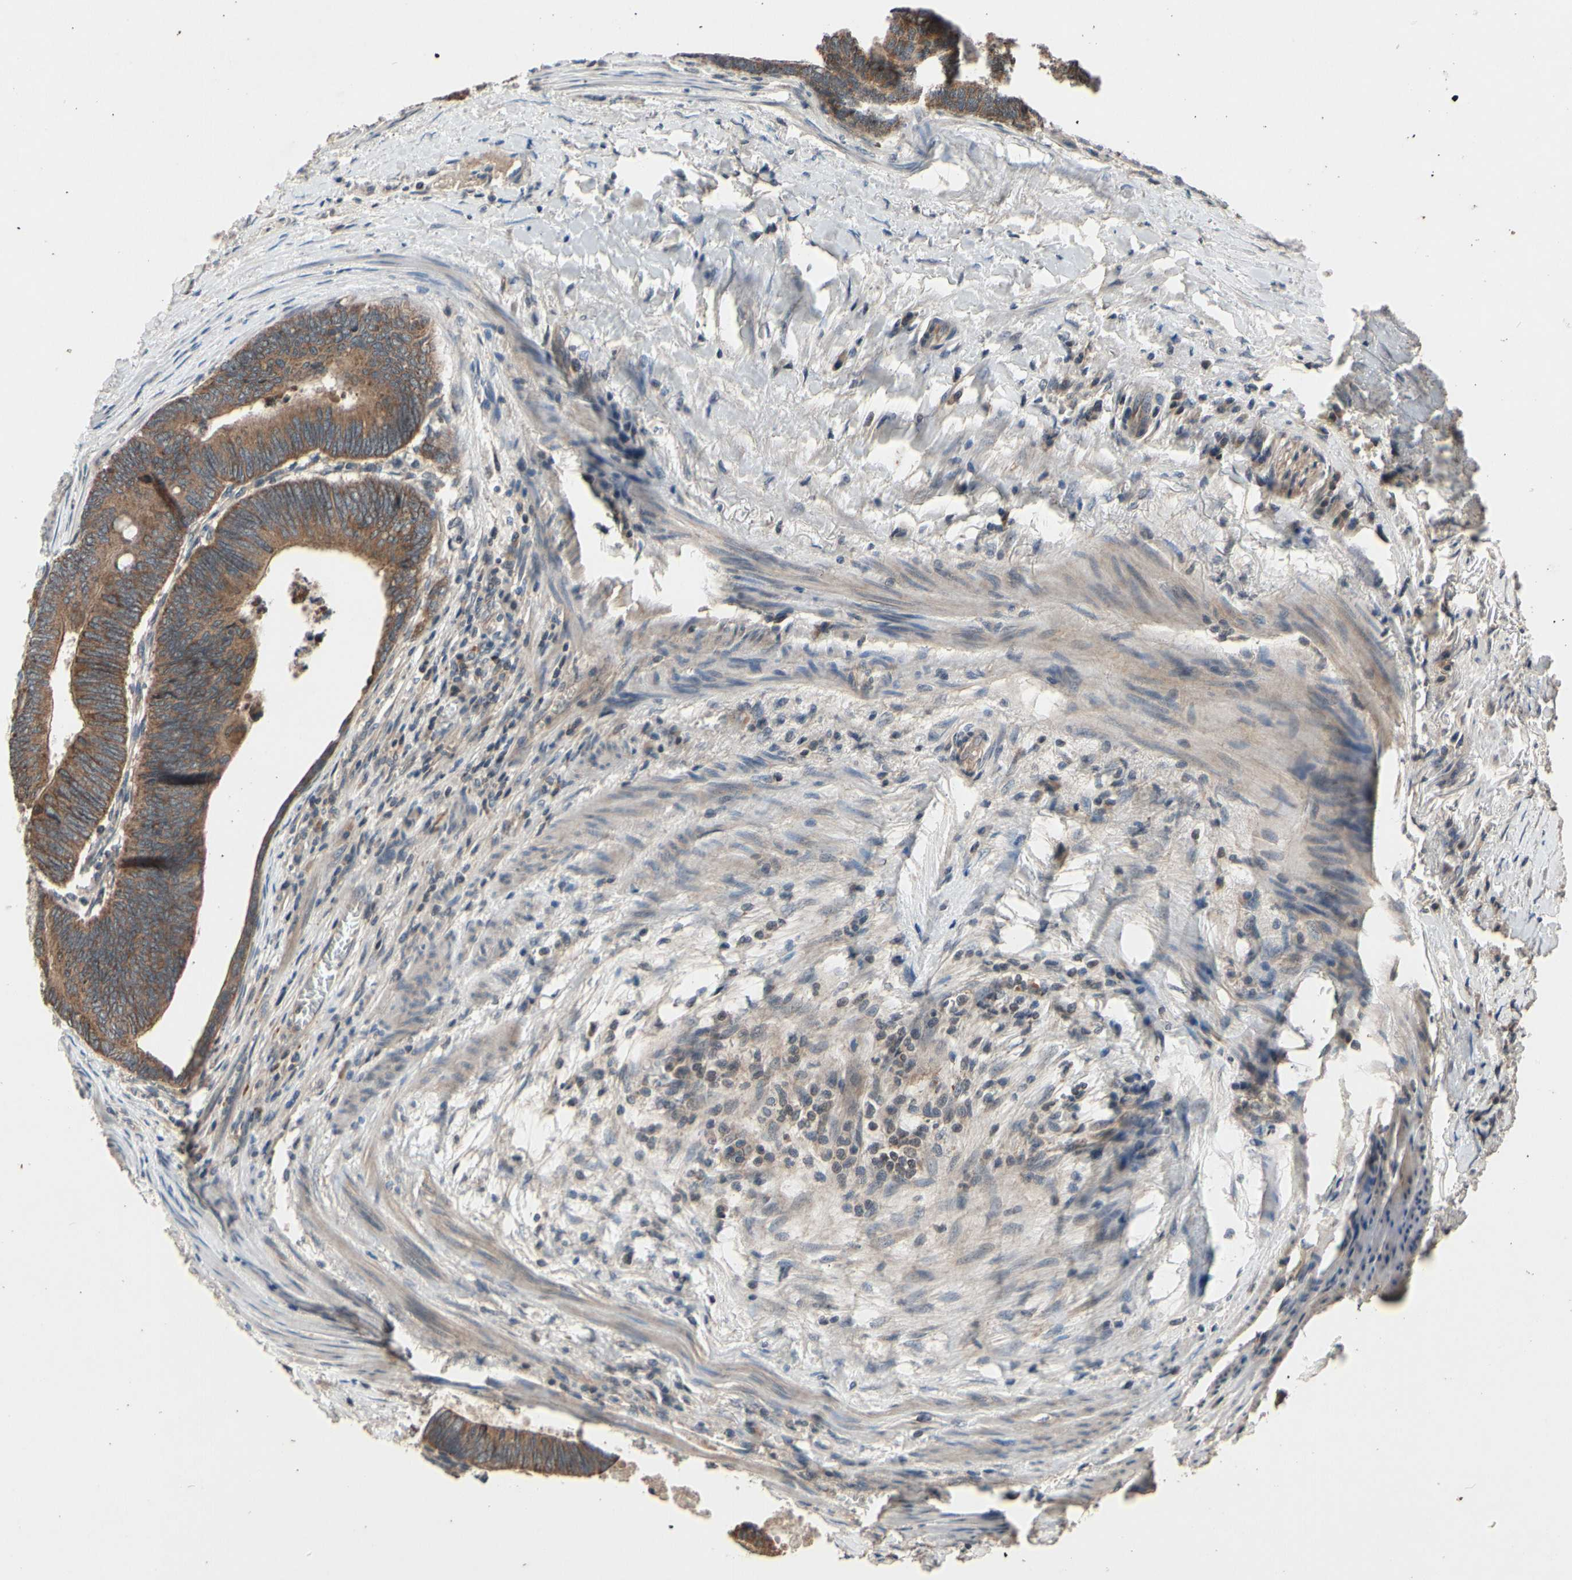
{"staining": {"intensity": "moderate", "quantity": ">75%", "location": "cytoplasmic/membranous"}, "tissue": "colorectal cancer", "cell_type": "Tumor cells", "image_type": "cancer", "snomed": [{"axis": "morphology", "description": "Normal tissue, NOS"}, {"axis": "morphology", "description": "Adenocarcinoma, NOS"}, {"axis": "topography", "description": "Rectum"}, {"axis": "topography", "description": "Peripheral nerve tissue"}], "caption": "Protein staining demonstrates moderate cytoplasmic/membranous staining in approximately >75% of tumor cells in colorectal cancer.", "gene": "MBTPS2", "patient": {"sex": "male", "age": 92}}